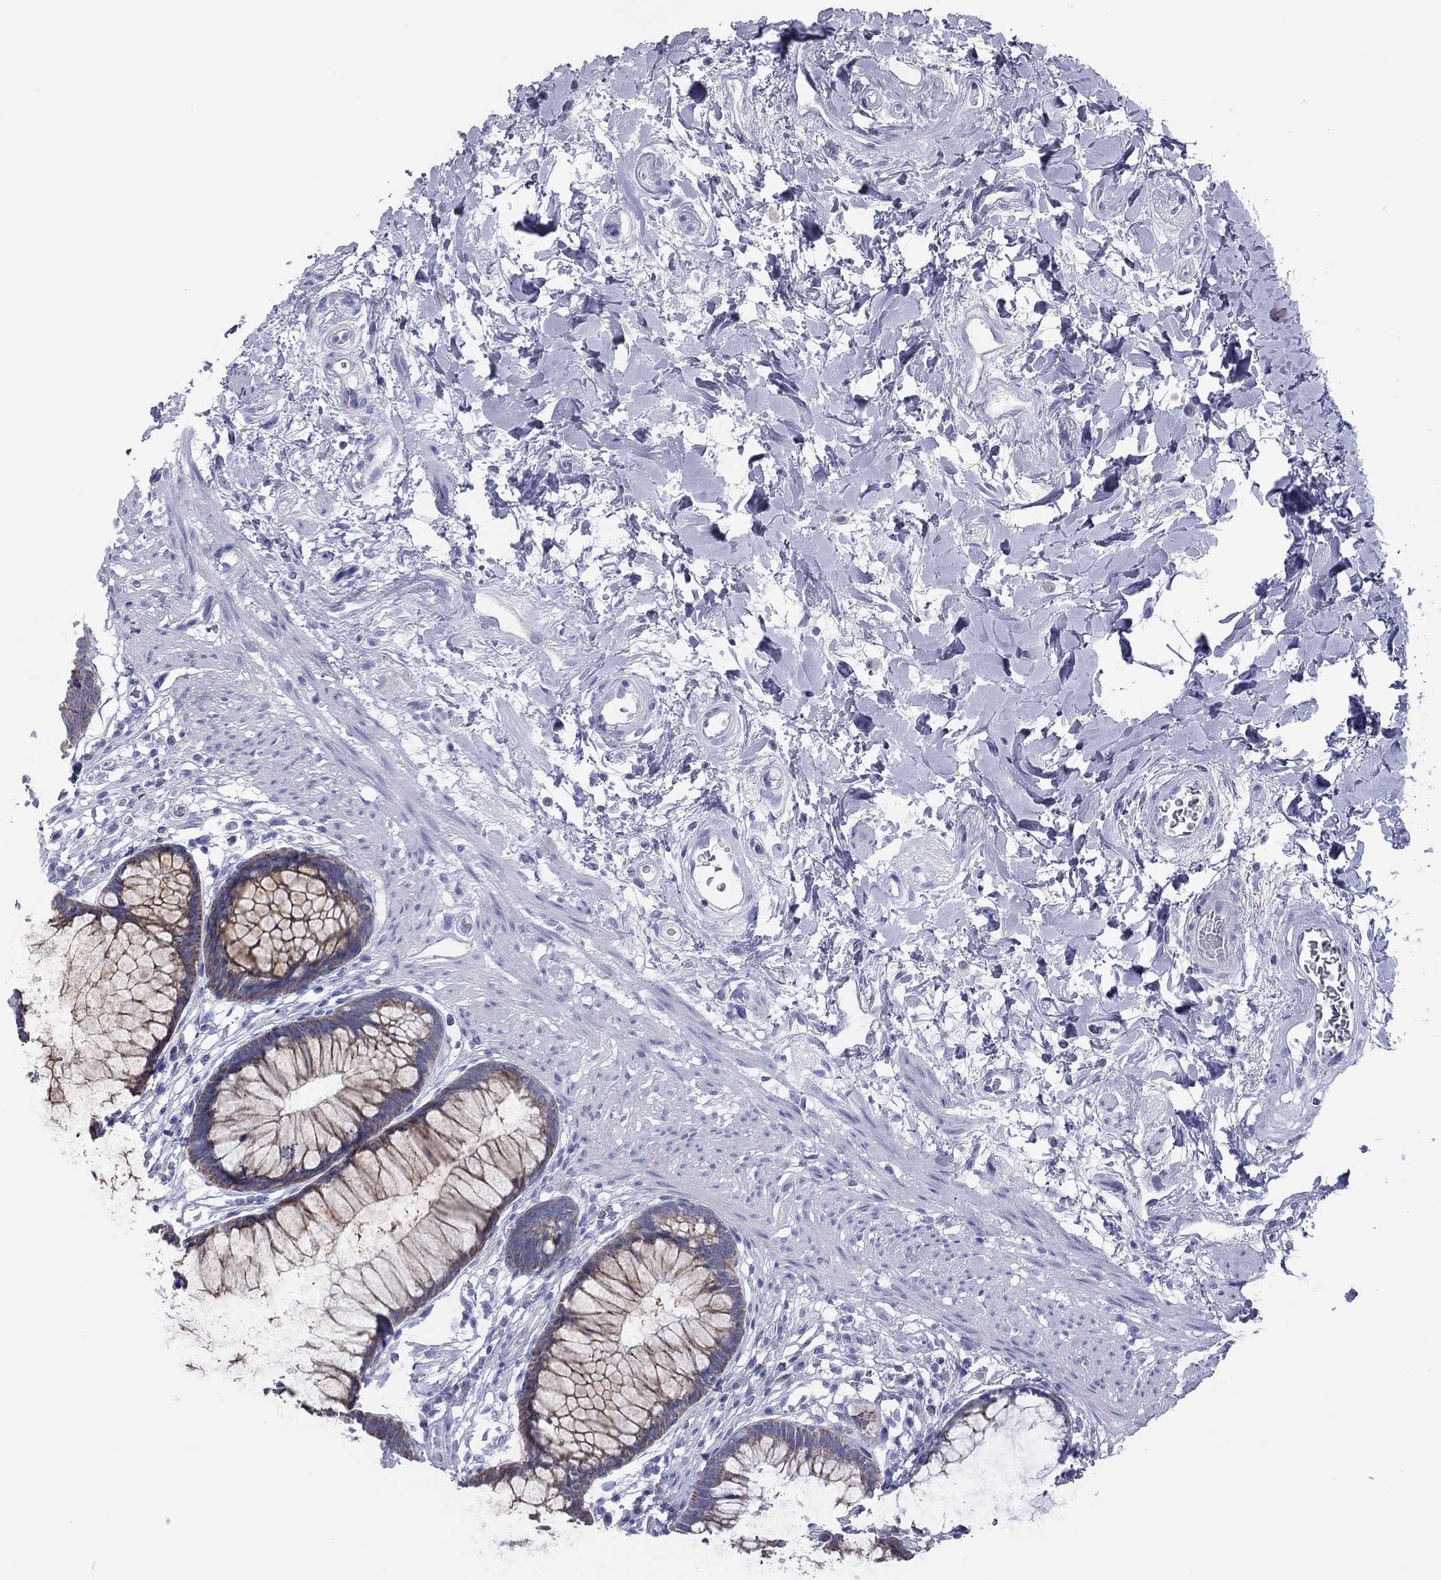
{"staining": {"intensity": "moderate", "quantity": "25%-75%", "location": "cytoplasmic/membranous"}, "tissue": "rectum", "cell_type": "Glandular cells", "image_type": "normal", "snomed": [{"axis": "morphology", "description": "Normal tissue, NOS"}, {"axis": "topography", "description": "Smooth muscle"}, {"axis": "topography", "description": "Rectum"}], "caption": "Immunohistochemical staining of benign rectum displays medium levels of moderate cytoplasmic/membranous staining in approximately 25%-75% of glandular cells. (DAB (3,3'-diaminobenzidine) = brown stain, brightfield microscopy at high magnification).", "gene": "VSIG10", "patient": {"sex": "male", "age": 53}}